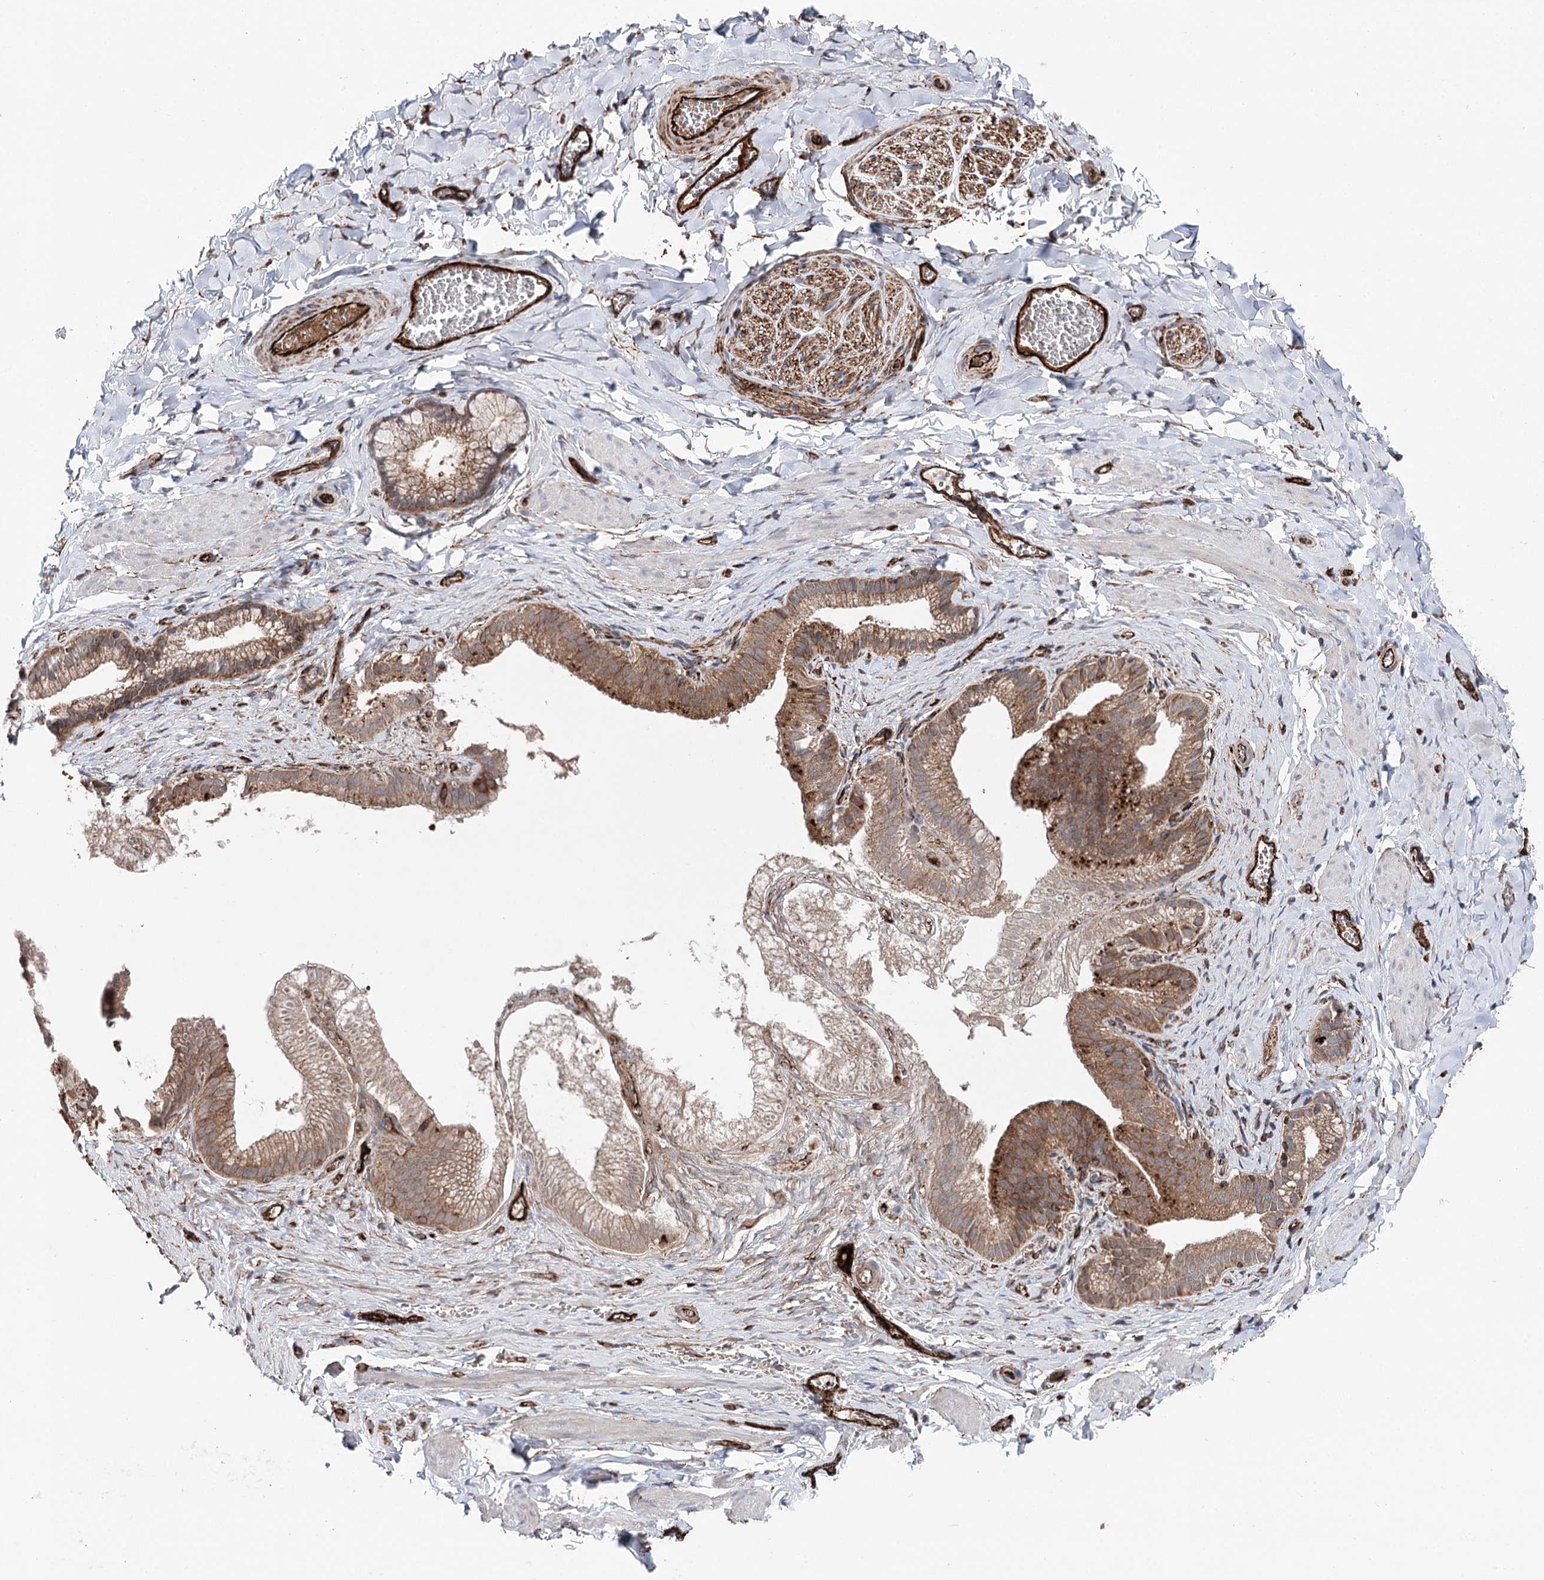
{"staining": {"intensity": "moderate", "quantity": ">75%", "location": "cytoplasmic/membranous,nuclear"}, "tissue": "adipose tissue", "cell_type": "Adipocytes", "image_type": "normal", "snomed": [{"axis": "morphology", "description": "Normal tissue, NOS"}, {"axis": "topography", "description": "Gallbladder"}, {"axis": "topography", "description": "Peripheral nerve tissue"}], "caption": "Immunohistochemistry of normal adipose tissue demonstrates medium levels of moderate cytoplasmic/membranous,nuclear expression in approximately >75% of adipocytes.", "gene": "MIB1", "patient": {"sex": "male", "age": 38}}